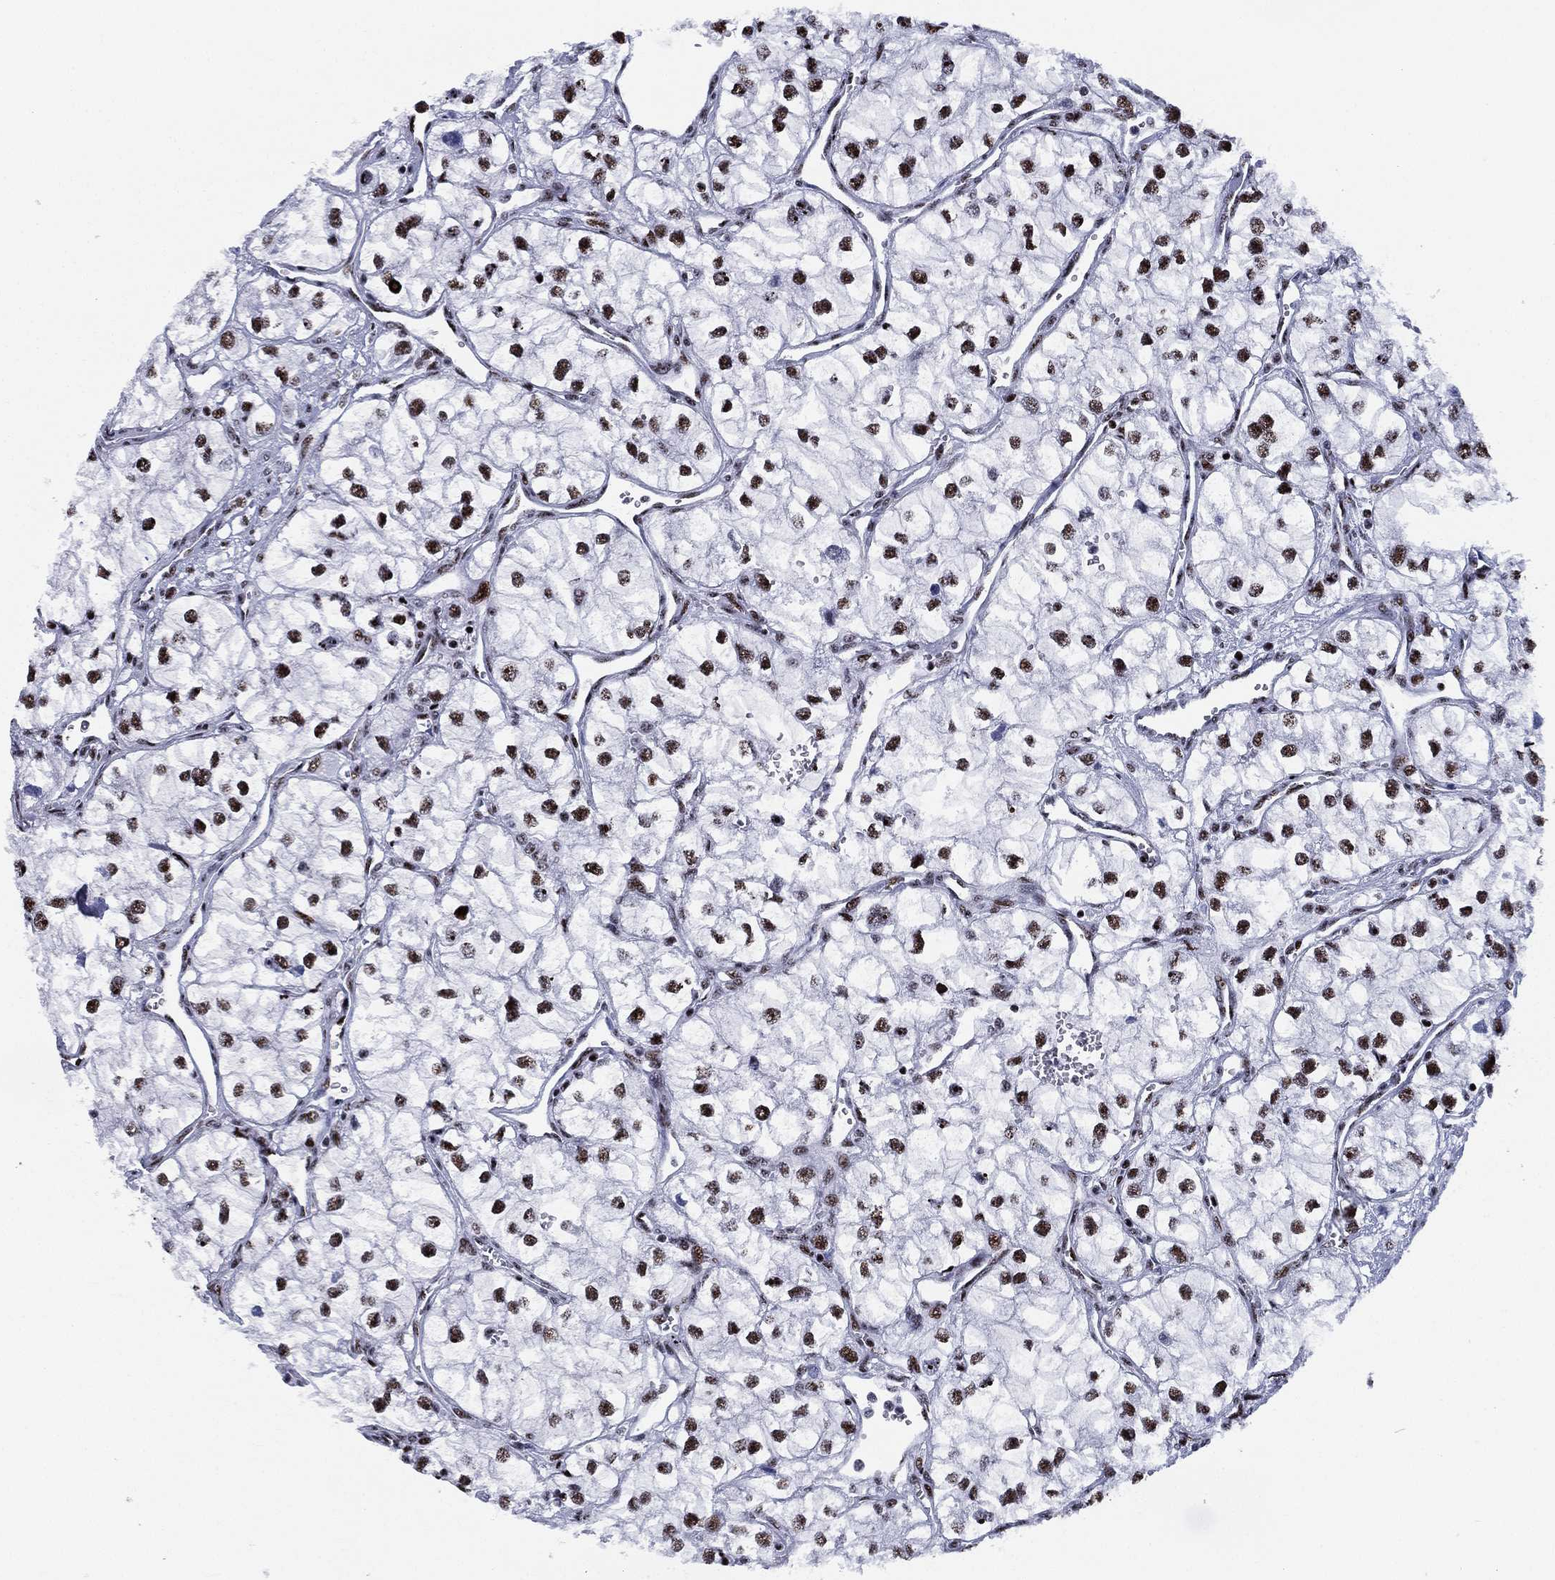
{"staining": {"intensity": "strong", "quantity": ">75%", "location": "nuclear"}, "tissue": "renal cancer", "cell_type": "Tumor cells", "image_type": "cancer", "snomed": [{"axis": "morphology", "description": "Adenocarcinoma, NOS"}, {"axis": "topography", "description": "Kidney"}], "caption": "The micrograph reveals staining of renal cancer (adenocarcinoma), revealing strong nuclear protein staining (brown color) within tumor cells. The staining was performed using DAB, with brown indicating positive protein expression. Nuclei are stained blue with hematoxylin.", "gene": "CYB561D2", "patient": {"sex": "male", "age": 59}}